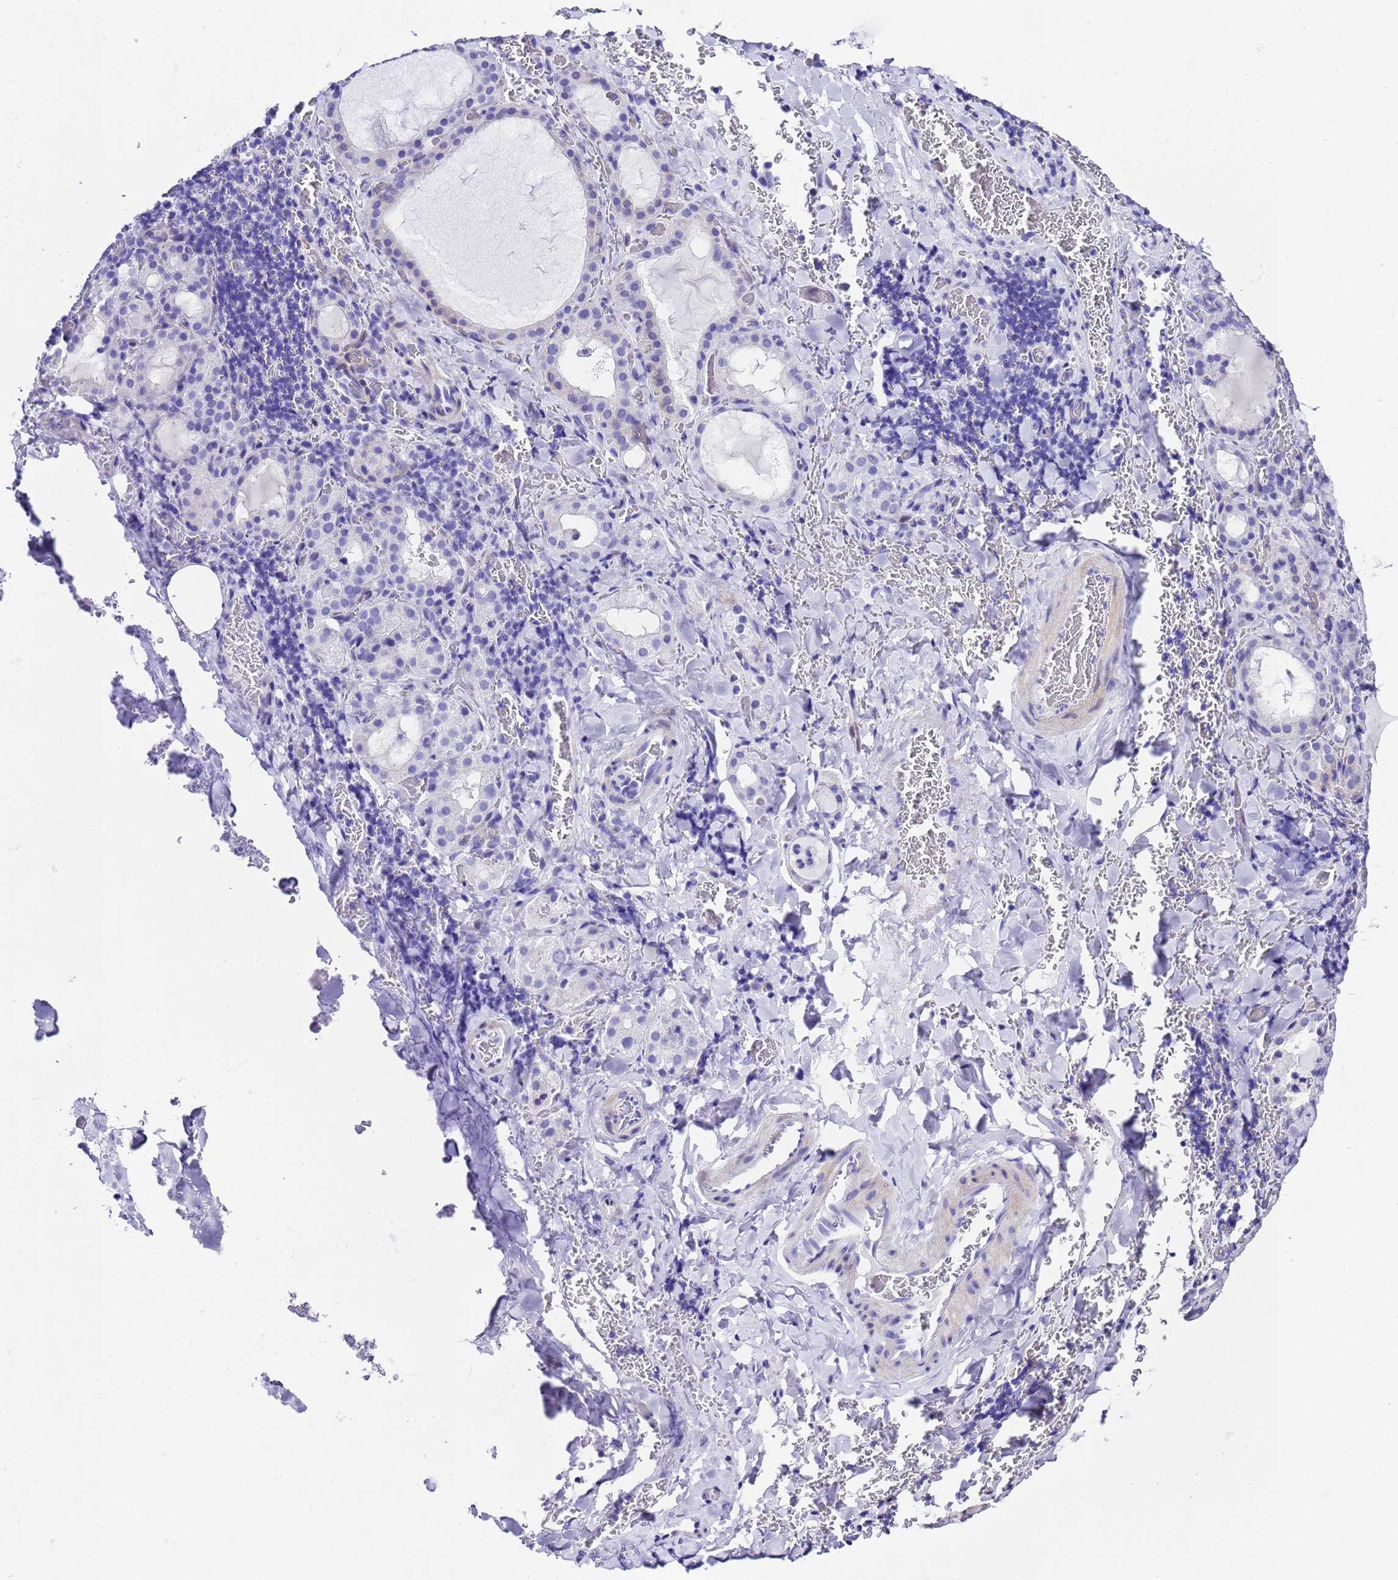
{"staining": {"intensity": "moderate", "quantity": "<25%", "location": "cytoplasmic/membranous"}, "tissue": "thyroid gland", "cell_type": "Glandular cells", "image_type": "normal", "snomed": [{"axis": "morphology", "description": "Normal tissue, NOS"}, {"axis": "topography", "description": "Thyroid gland"}], "caption": "This micrograph shows immunohistochemistry (IHC) staining of normal thyroid gland, with low moderate cytoplasmic/membranous expression in about <25% of glandular cells.", "gene": "UGT2A1", "patient": {"sex": "female", "age": 39}}